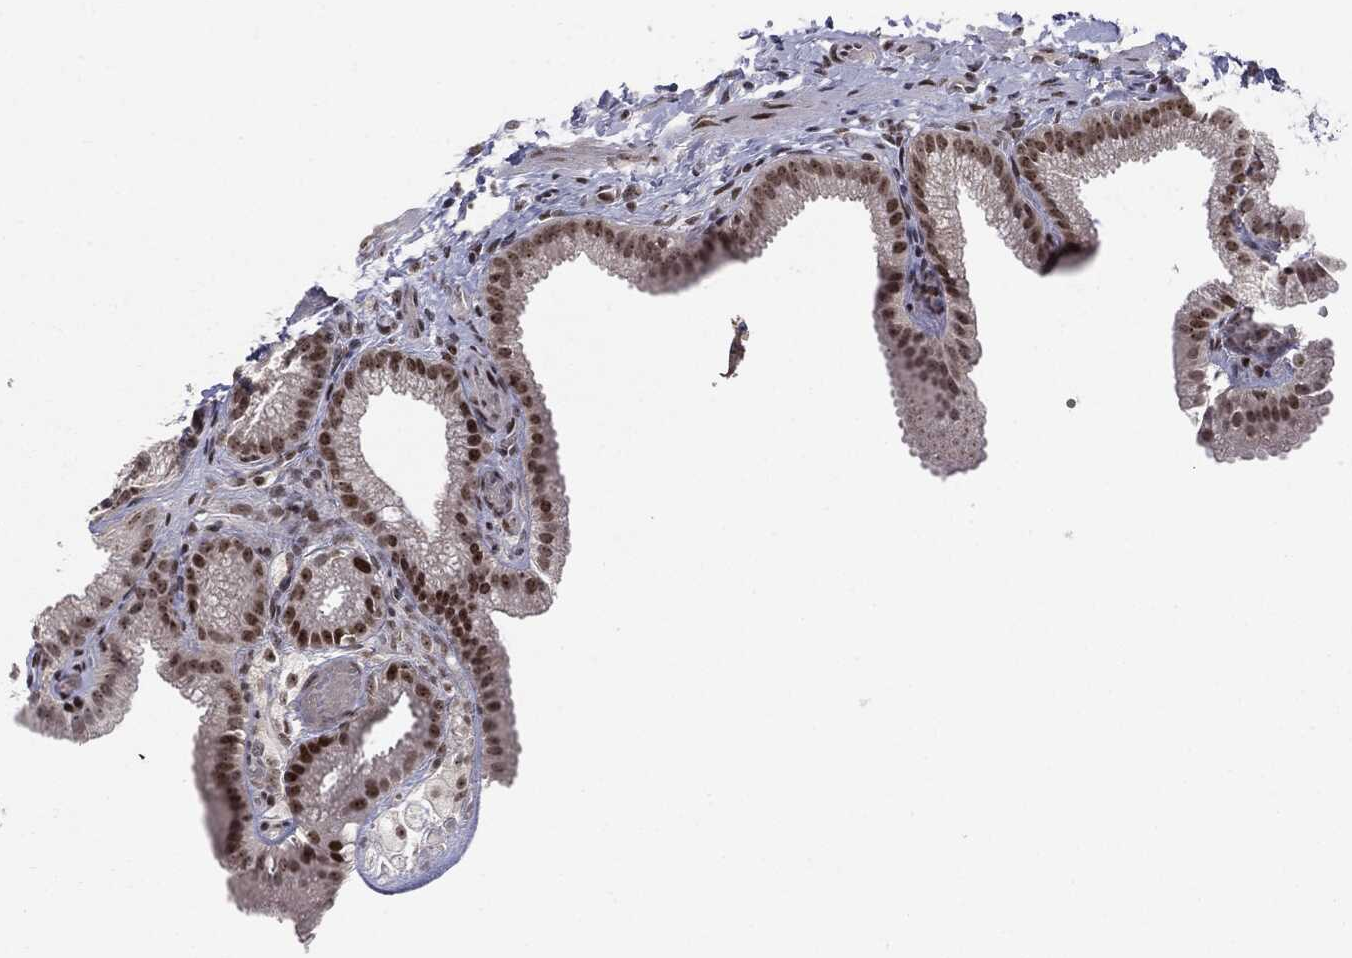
{"staining": {"intensity": "moderate", "quantity": ">75%", "location": "nuclear"}, "tissue": "gallbladder", "cell_type": "Glandular cells", "image_type": "normal", "snomed": [{"axis": "morphology", "description": "Normal tissue, NOS"}, {"axis": "topography", "description": "Gallbladder"}, {"axis": "topography", "description": "Peripheral nerve tissue"}], "caption": "Protein positivity by IHC reveals moderate nuclear positivity in approximately >75% of glandular cells in normal gallbladder.", "gene": "MDC1", "patient": {"sex": "female", "age": 45}}